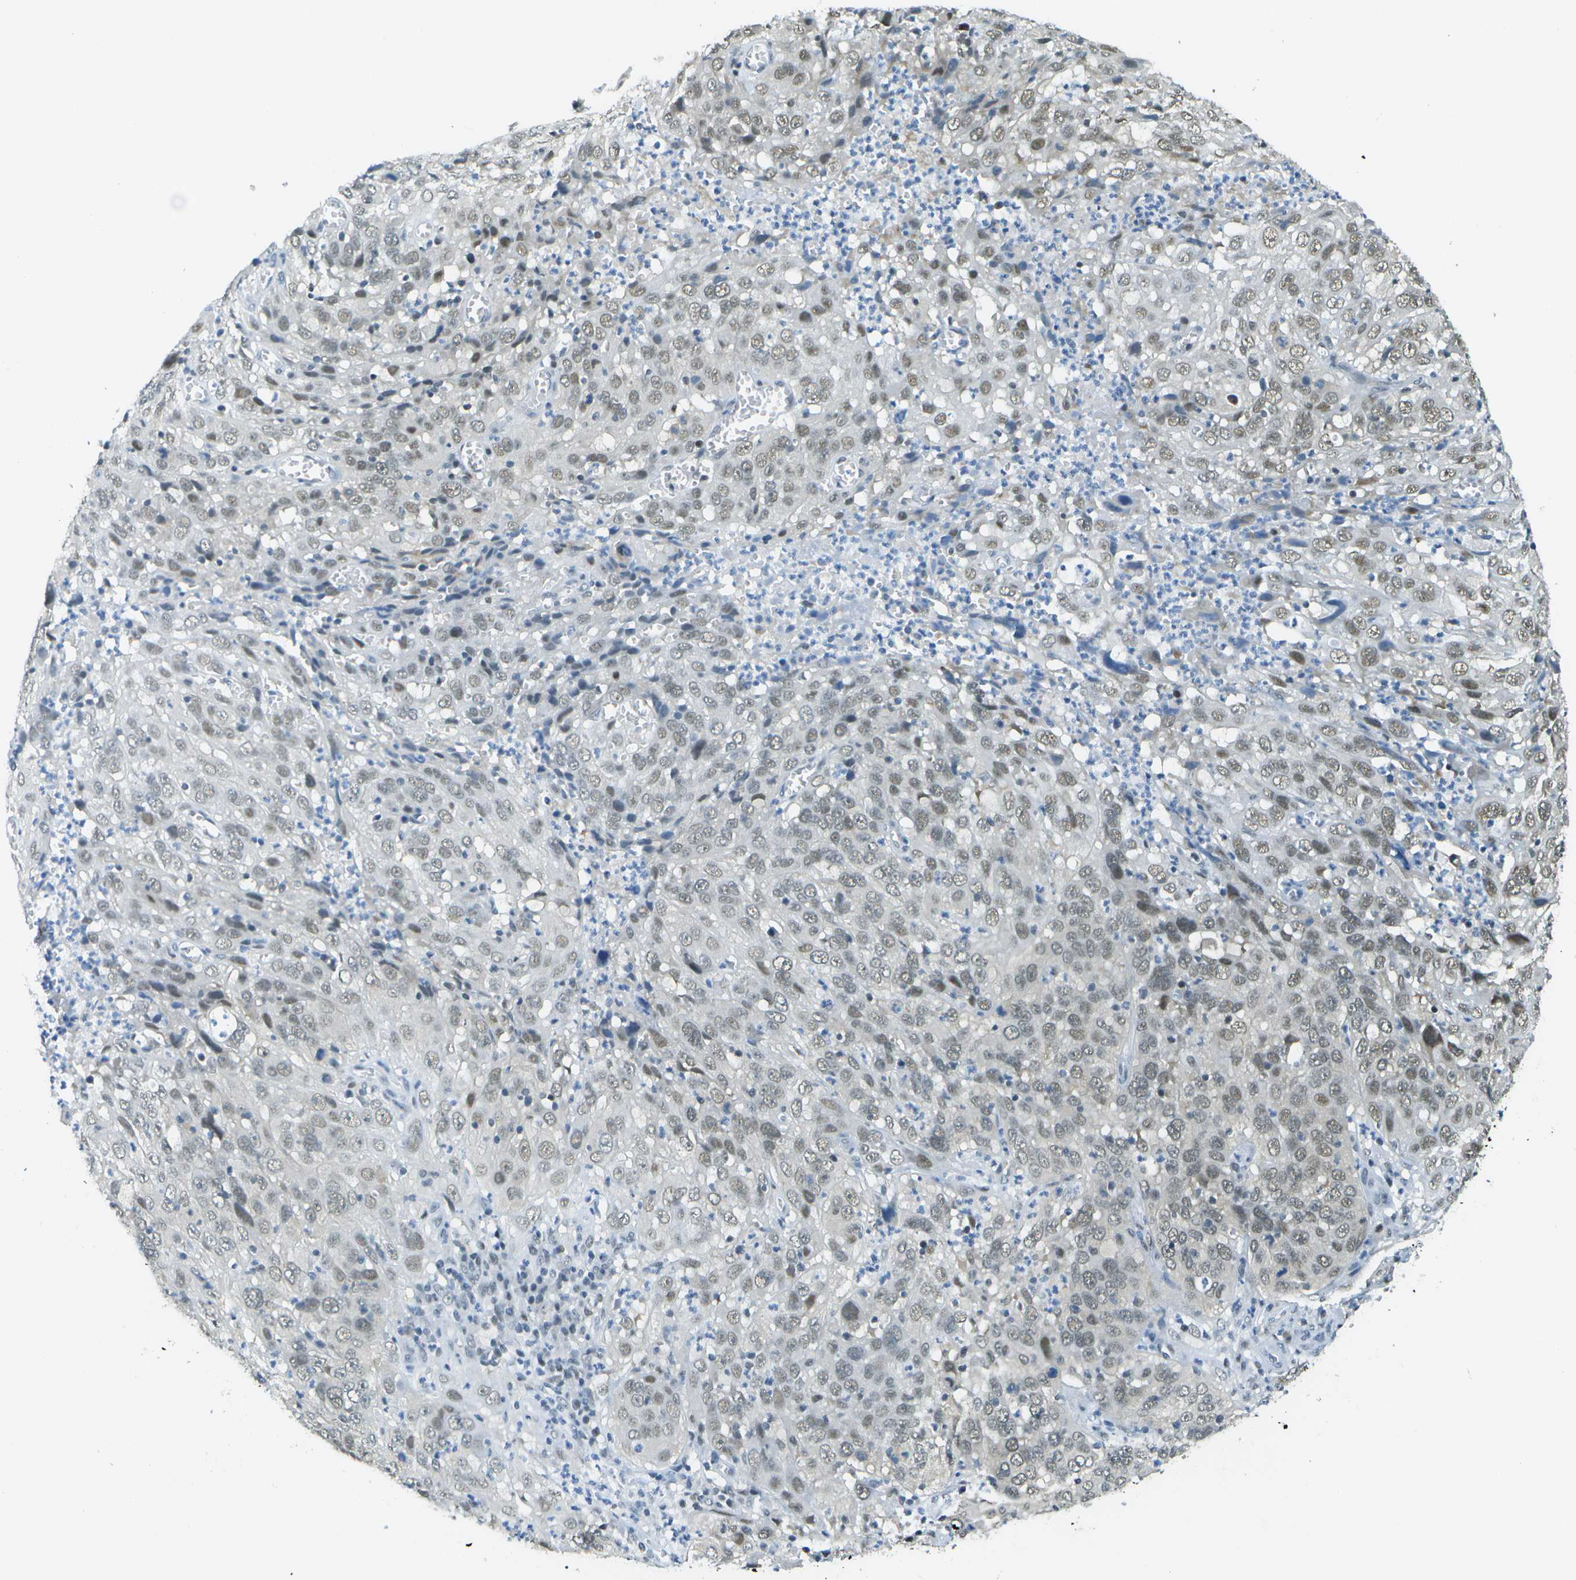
{"staining": {"intensity": "moderate", "quantity": "25%-75%", "location": "nuclear"}, "tissue": "cervical cancer", "cell_type": "Tumor cells", "image_type": "cancer", "snomed": [{"axis": "morphology", "description": "Squamous cell carcinoma, NOS"}, {"axis": "topography", "description": "Cervix"}], "caption": "A brown stain shows moderate nuclear positivity of a protein in squamous cell carcinoma (cervical) tumor cells.", "gene": "NEK11", "patient": {"sex": "female", "age": 32}}